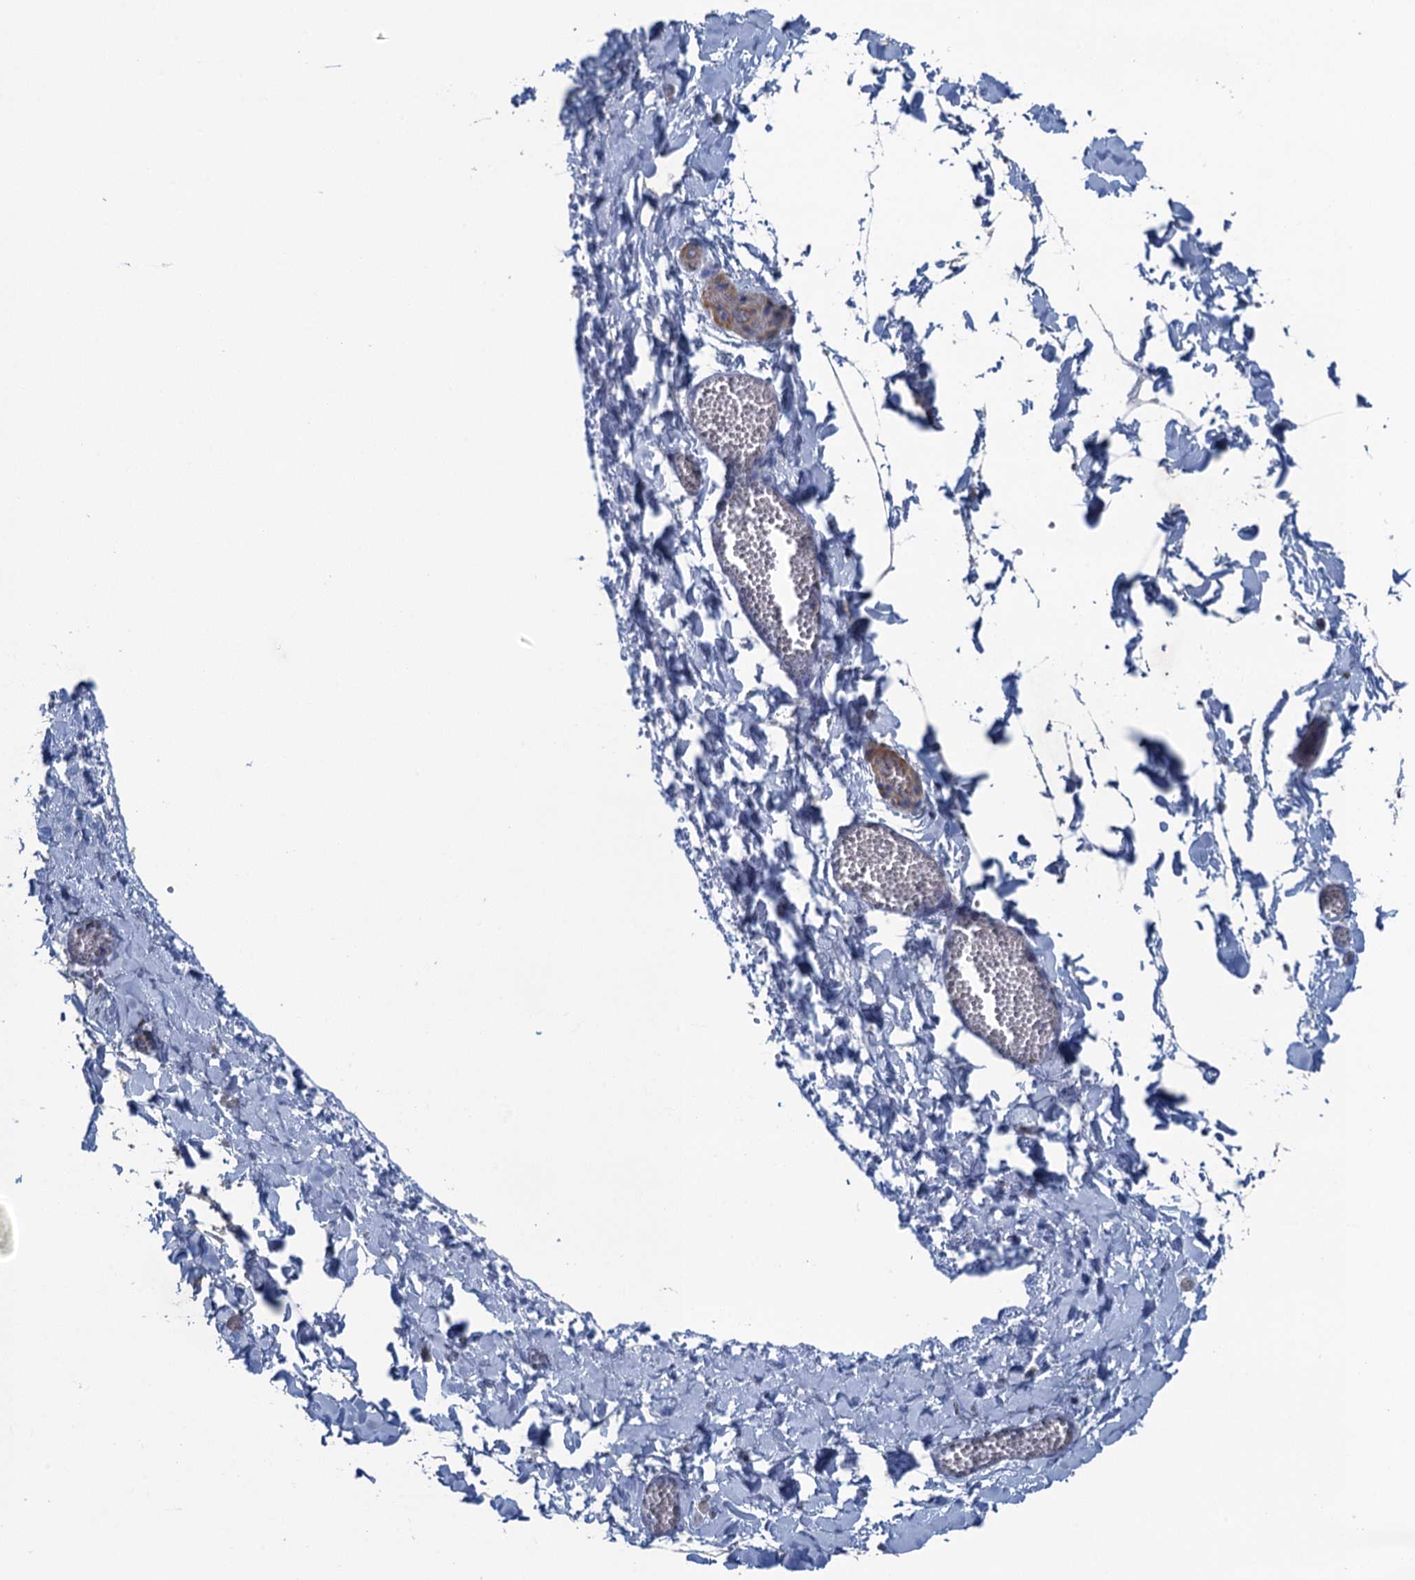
{"staining": {"intensity": "negative", "quantity": "none", "location": "none"}, "tissue": "adipose tissue", "cell_type": "Adipocytes", "image_type": "normal", "snomed": [{"axis": "morphology", "description": "Normal tissue, NOS"}, {"axis": "topography", "description": "Gallbladder"}, {"axis": "topography", "description": "Peripheral nerve tissue"}], "caption": "The immunohistochemistry (IHC) photomicrograph has no significant staining in adipocytes of adipose tissue.", "gene": "CTU2", "patient": {"sex": "male", "age": 38}}